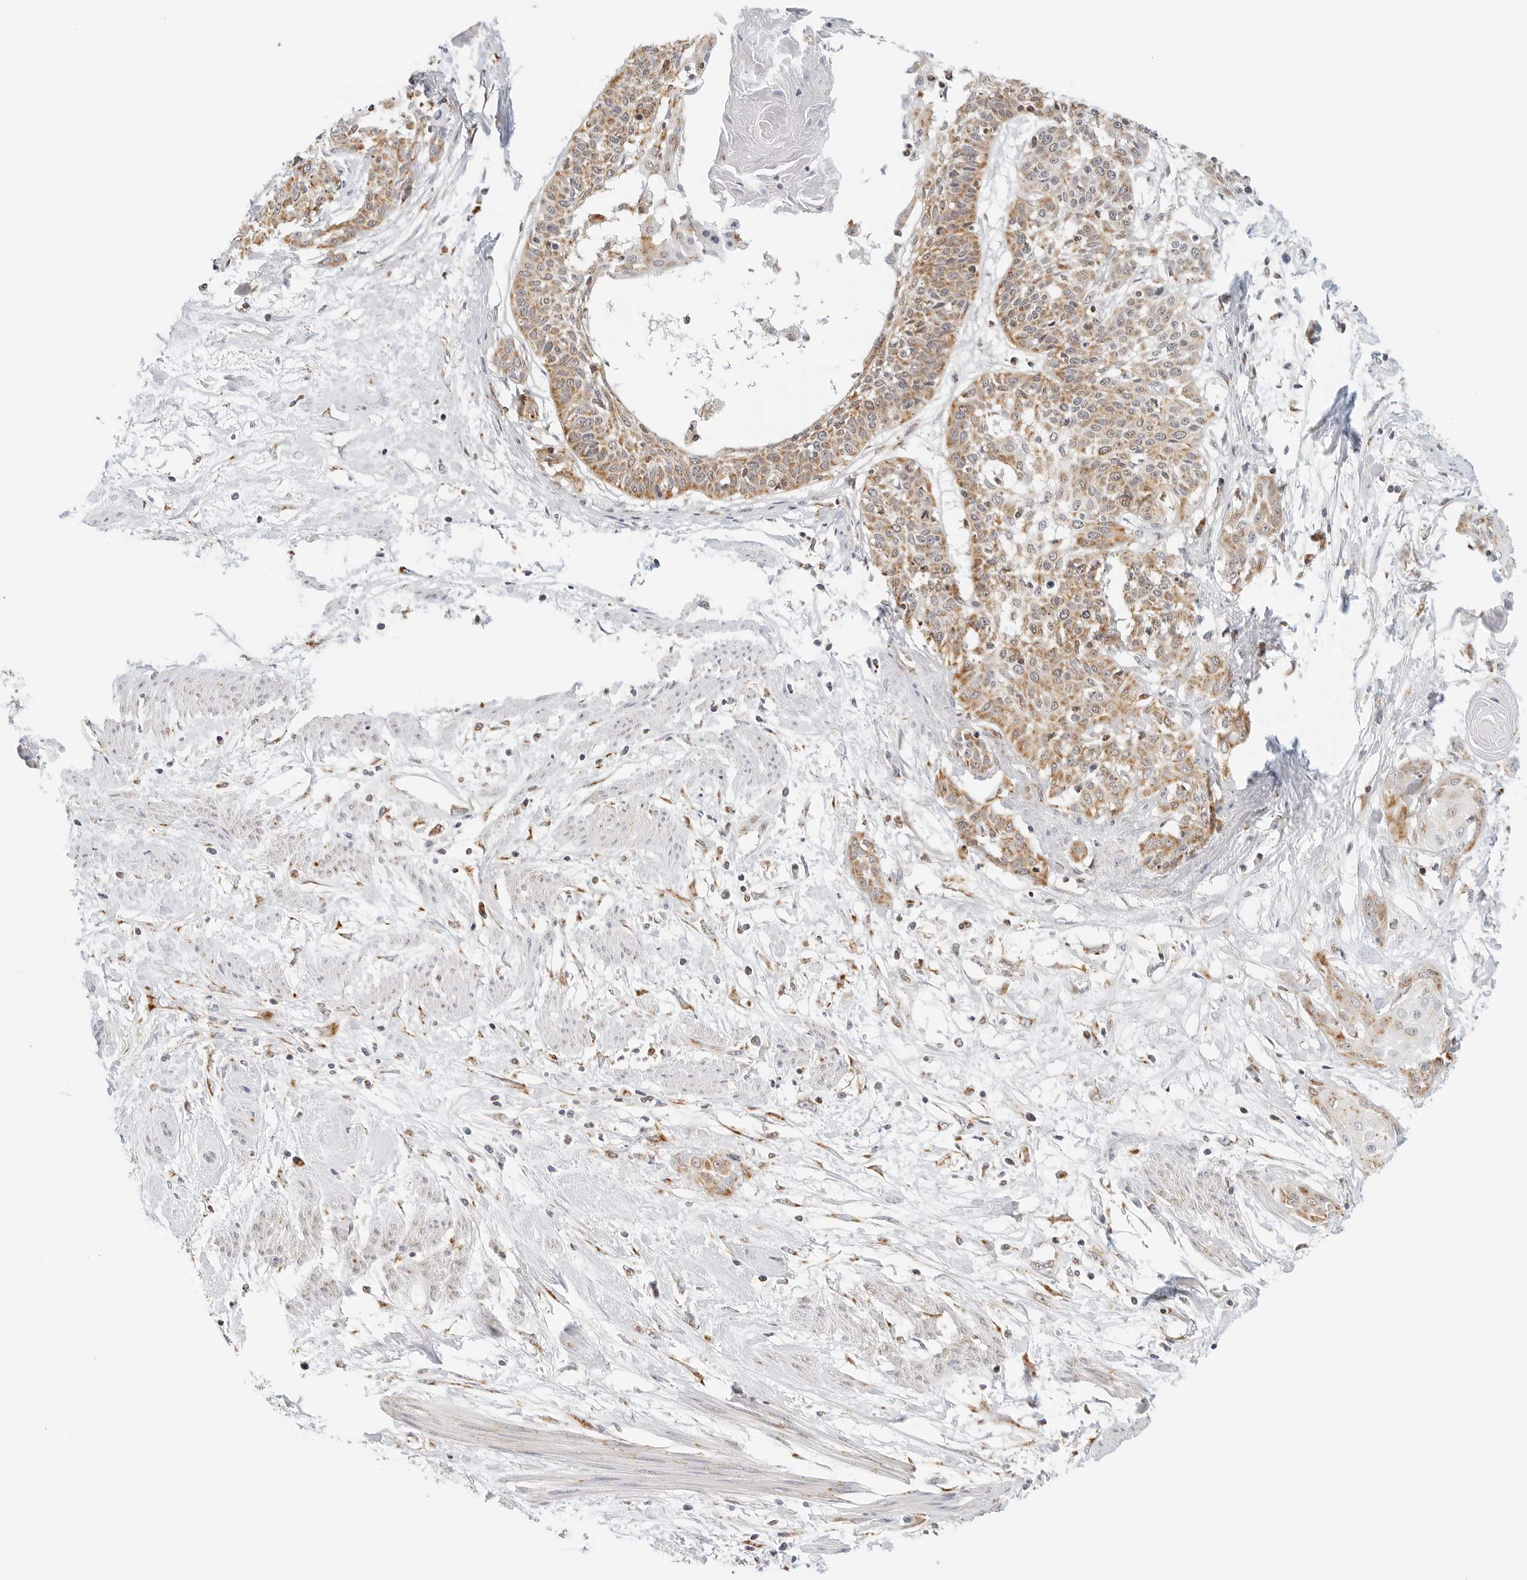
{"staining": {"intensity": "moderate", "quantity": "25%-75%", "location": "cytoplasmic/membranous"}, "tissue": "cervical cancer", "cell_type": "Tumor cells", "image_type": "cancer", "snomed": [{"axis": "morphology", "description": "Squamous cell carcinoma, NOS"}, {"axis": "topography", "description": "Cervix"}], "caption": "Cervical cancer (squamous cell carcinoma) was stained to show a protein in brown. There is medium levels of moderate cytoplasmic/membranous positivity in approximately 25%-75% of tumor cells. (DAB (3,3'-diaminobenzidine) = brown stain, brightfield microscopy at high magnification).", "gene": "ATL1", "patient": {"sex": "female", "age": 57}}